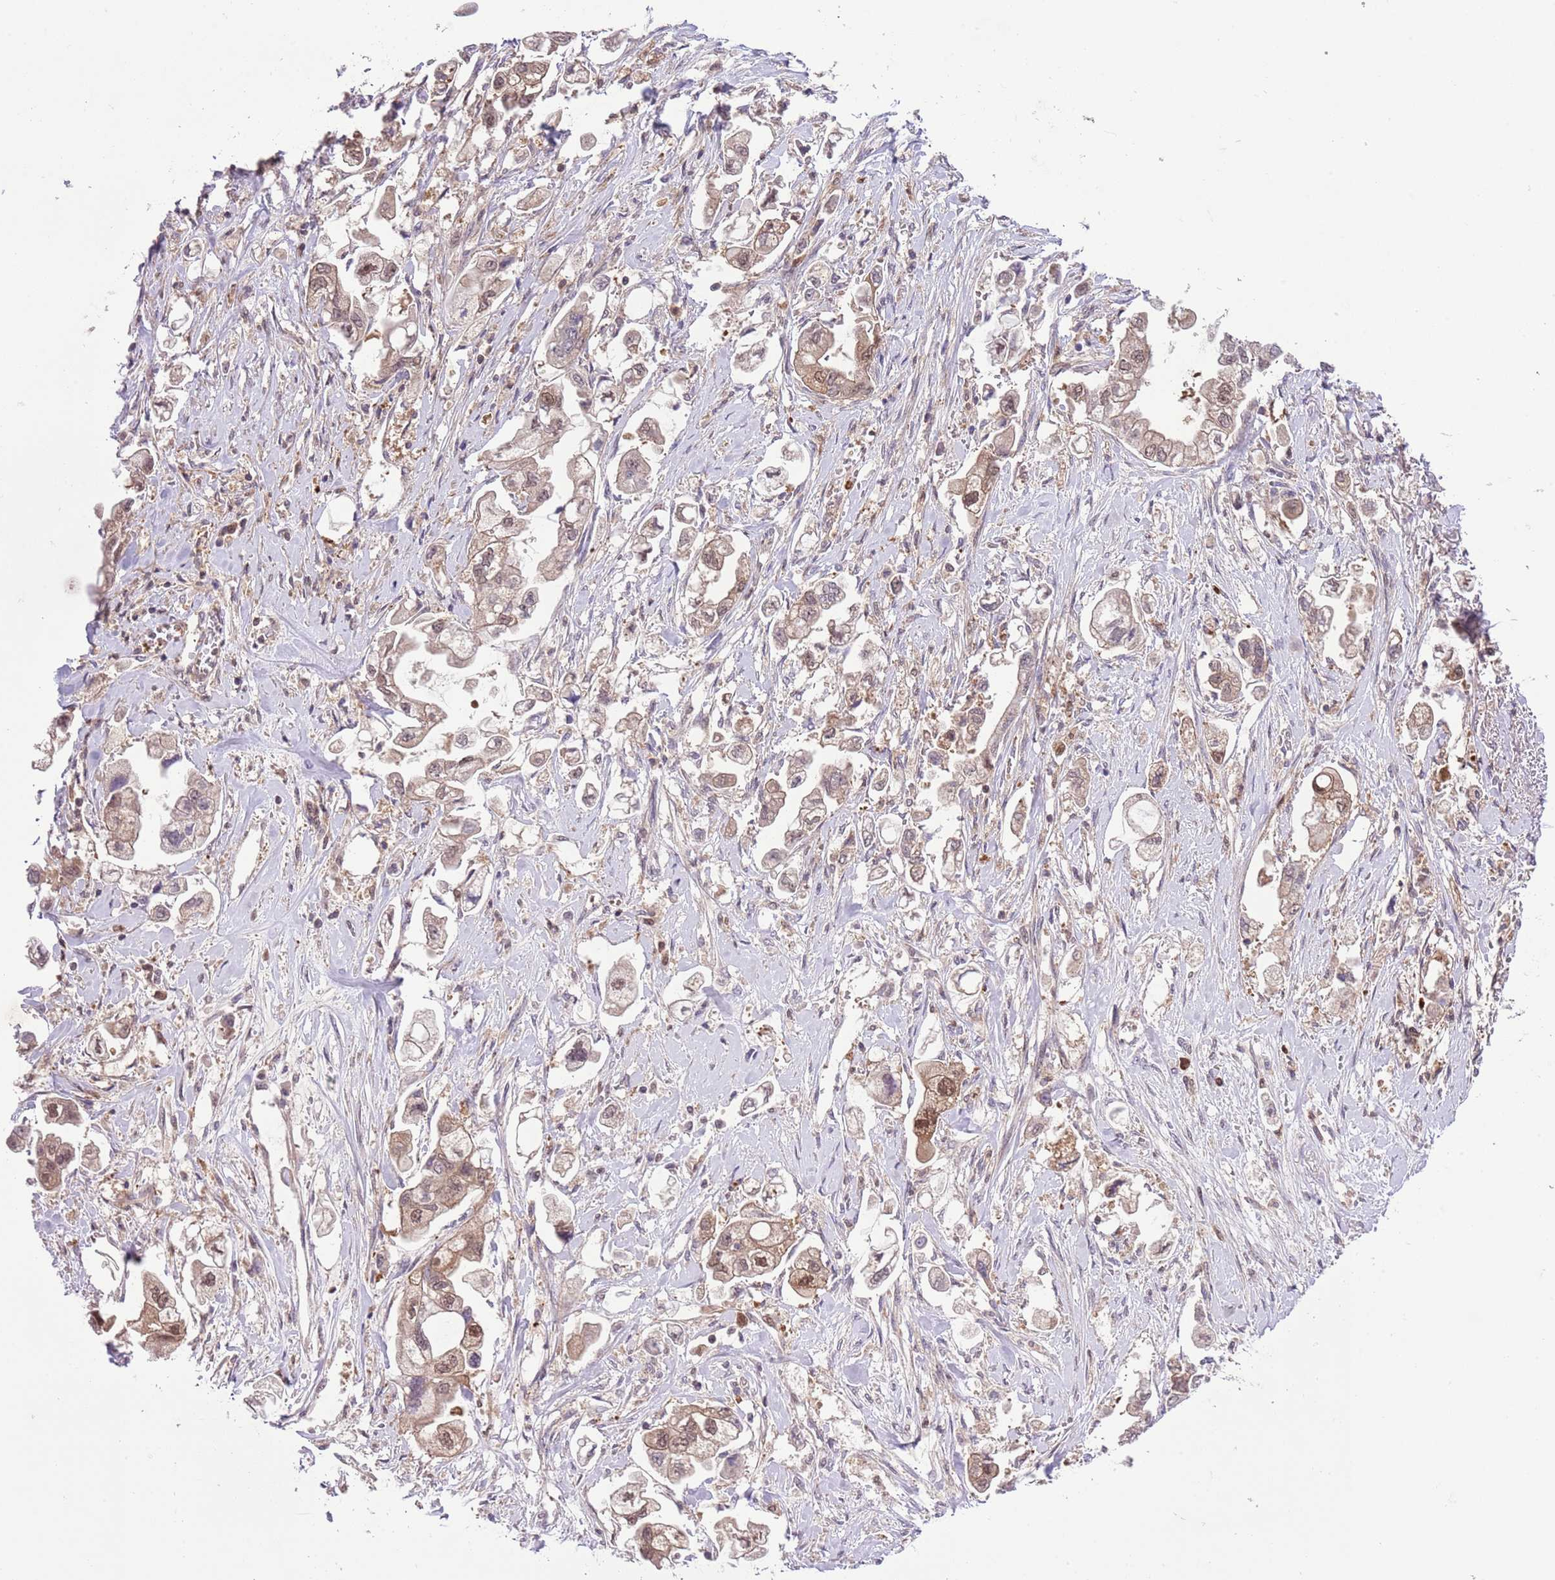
{"staining": {"intensity": "moderate", "quantity": "25%-75%", "location": "cytoplasmic/membranous,nuclear"}, "tissue": "stomach cancer", "cell_type": "Tumor cells", "image_type": "cancer", "snomed": [{"axis": "morphology", "description": "Adenocarcinoma, NOS"}, {"axis": "topography", "description": "Stomach"}], "caption": "Immunohistochemical staining of stomach cancer displays medium levels of moderate cytoplasmic/membranous and nuclear staining in approximately 25%-75% of tumor cells. (brown staining indicates protein expression, while blue staining denotes nuclei).", "gene": "HDHD2", "patient": {"sex": "male", "age": 62}}